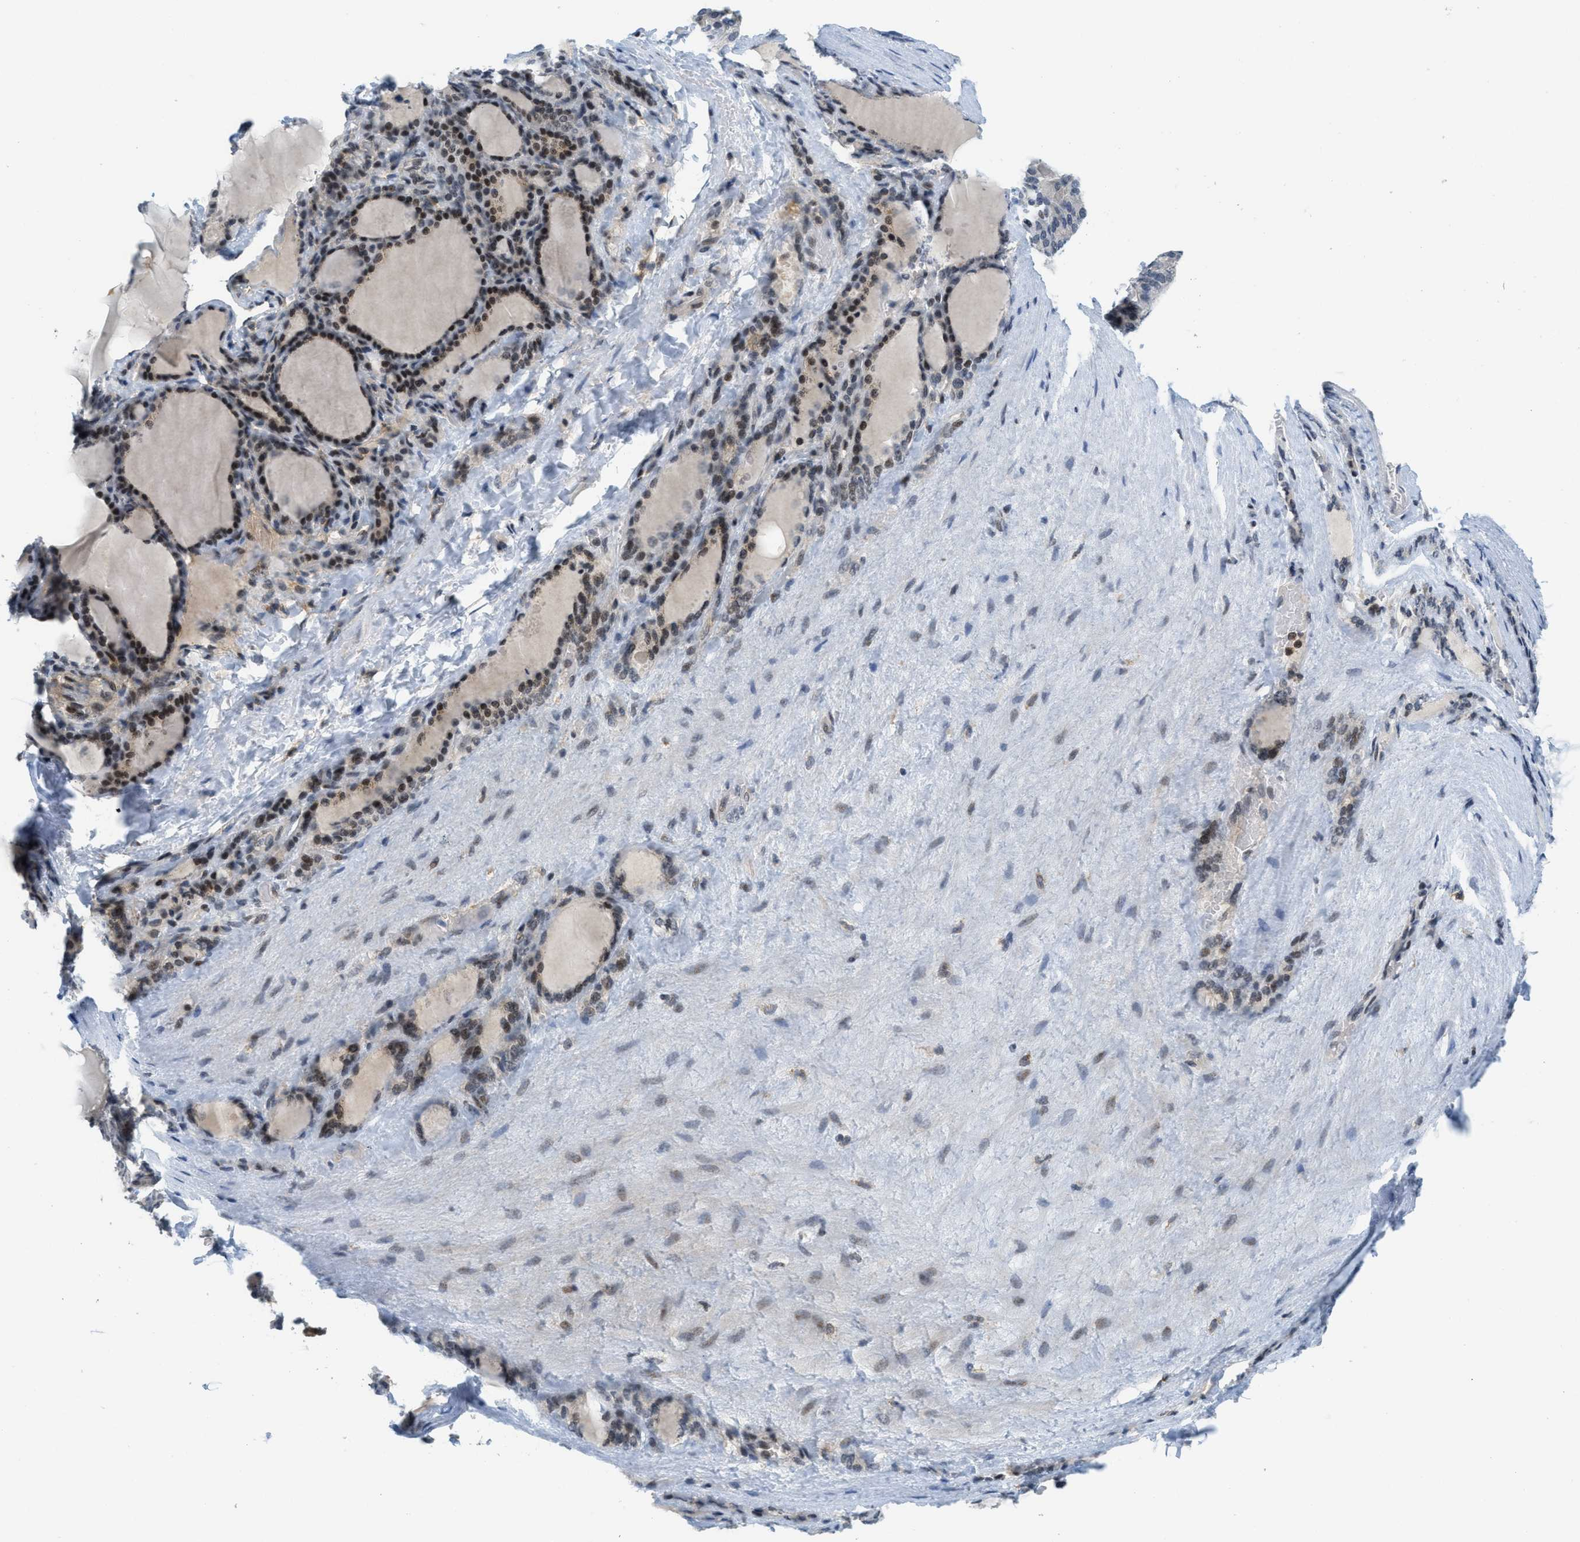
{"staining": {"intensity": "strong", "quantity": ">75%", "location": "nuclear"}, "tissue": "thyroid gland", "cell_type": "Glandular cells", "image_type": "normal", "snomed": [{"axis": "morphology", "description": "Normal tissue, NOS"}, {"axis": "topography", "description": "Thyroid gland"}], "caption": "This is an image of immunohistochemistry staining of unremarkable thyroid gland, which shows strong staining in the nuclear of glandular cells.", "gene": "ING1", "patient": {"sex": "female", "age": 28}}